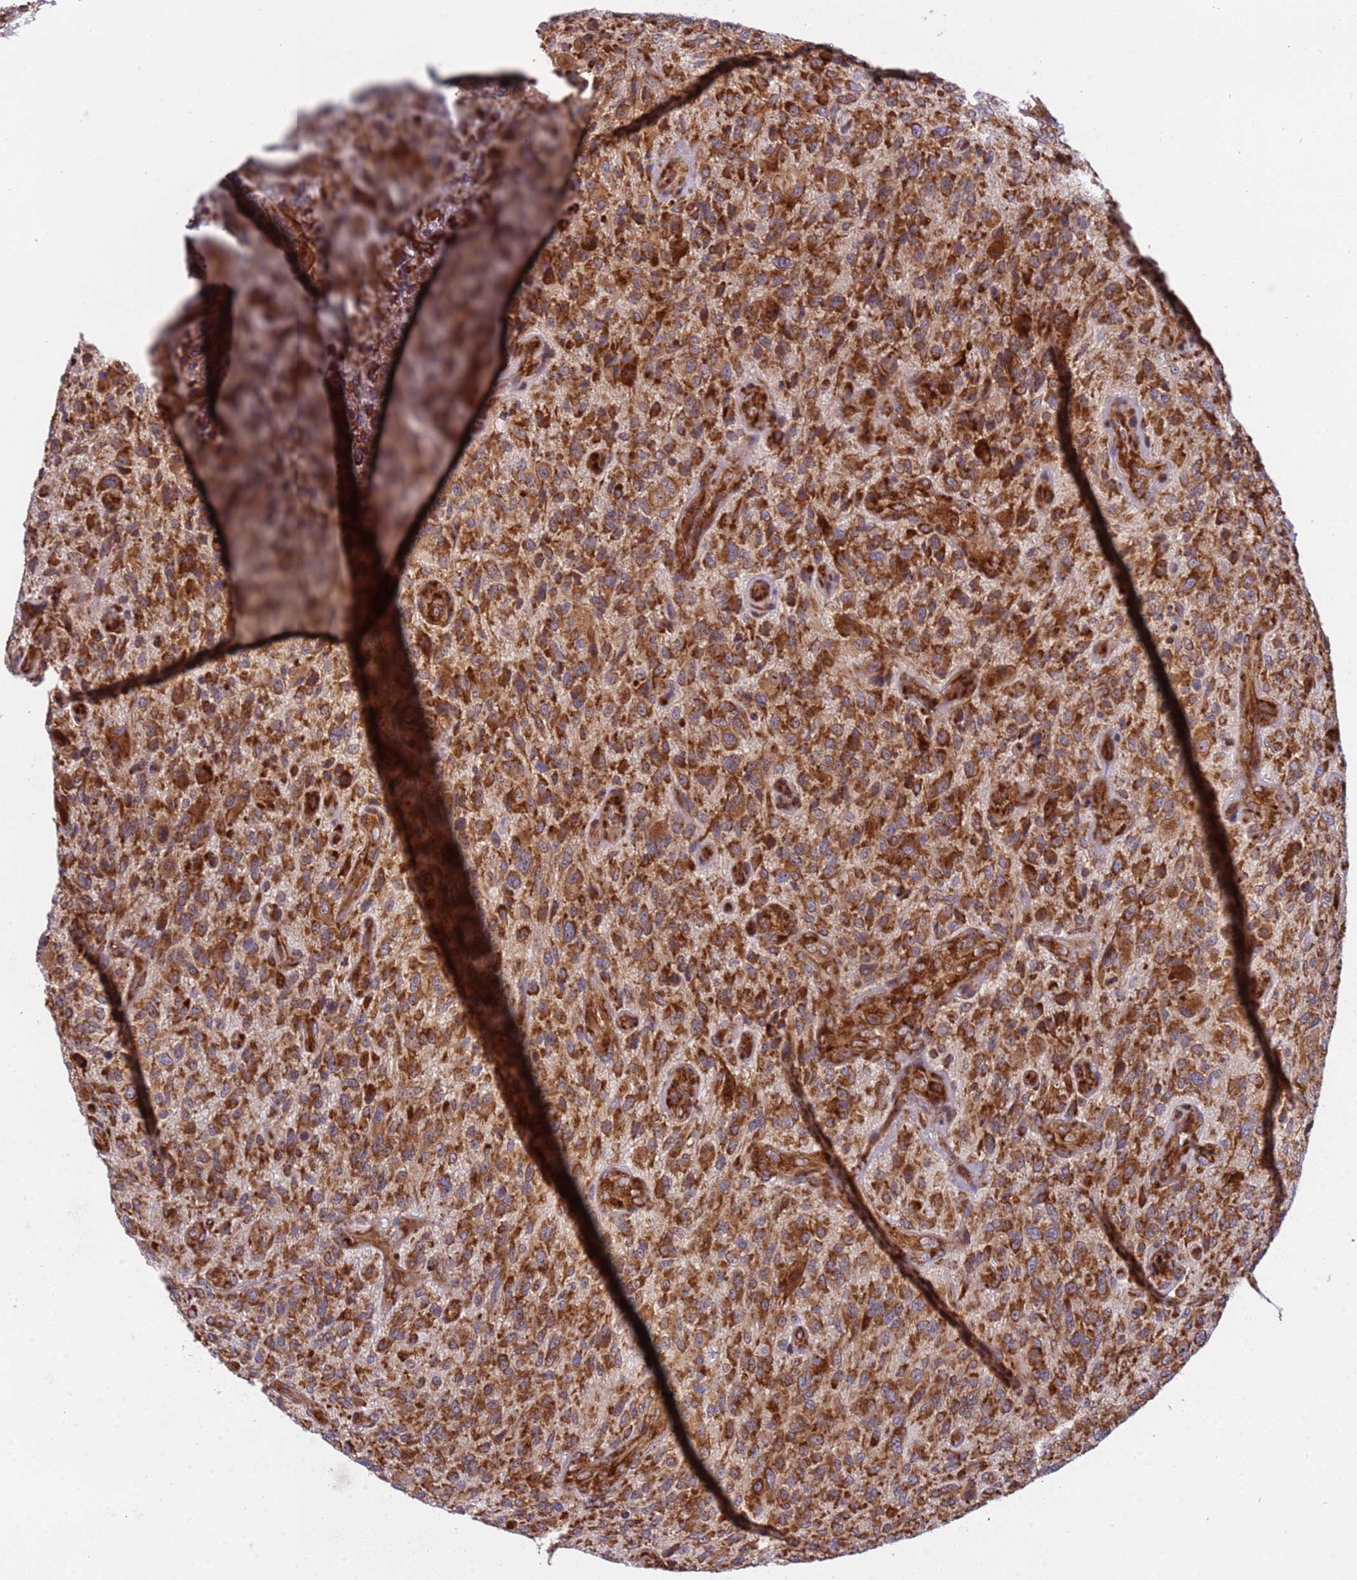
{"staining": {"intensity": "strong", "quantity": ">75%", "location": "cytoplasmic/membranous"}, "tissue": "glioma", "cell_type": "Tumor cells", "image_type": "cancer", "snomed": [{"axis": "morphology", "description": "Glioma, malignant, High grade"}, {"axis": "topography", "description": "Brain"}], "caption": "Immunohistochemistry (IHC) of high-grade glioma (malignant) displays high levels of strong cytoplasmic/membranous positivity in approximately >75% of tumor cells.", "gene": "RPL36", "patient": {"sex": "male", "age": 47}}